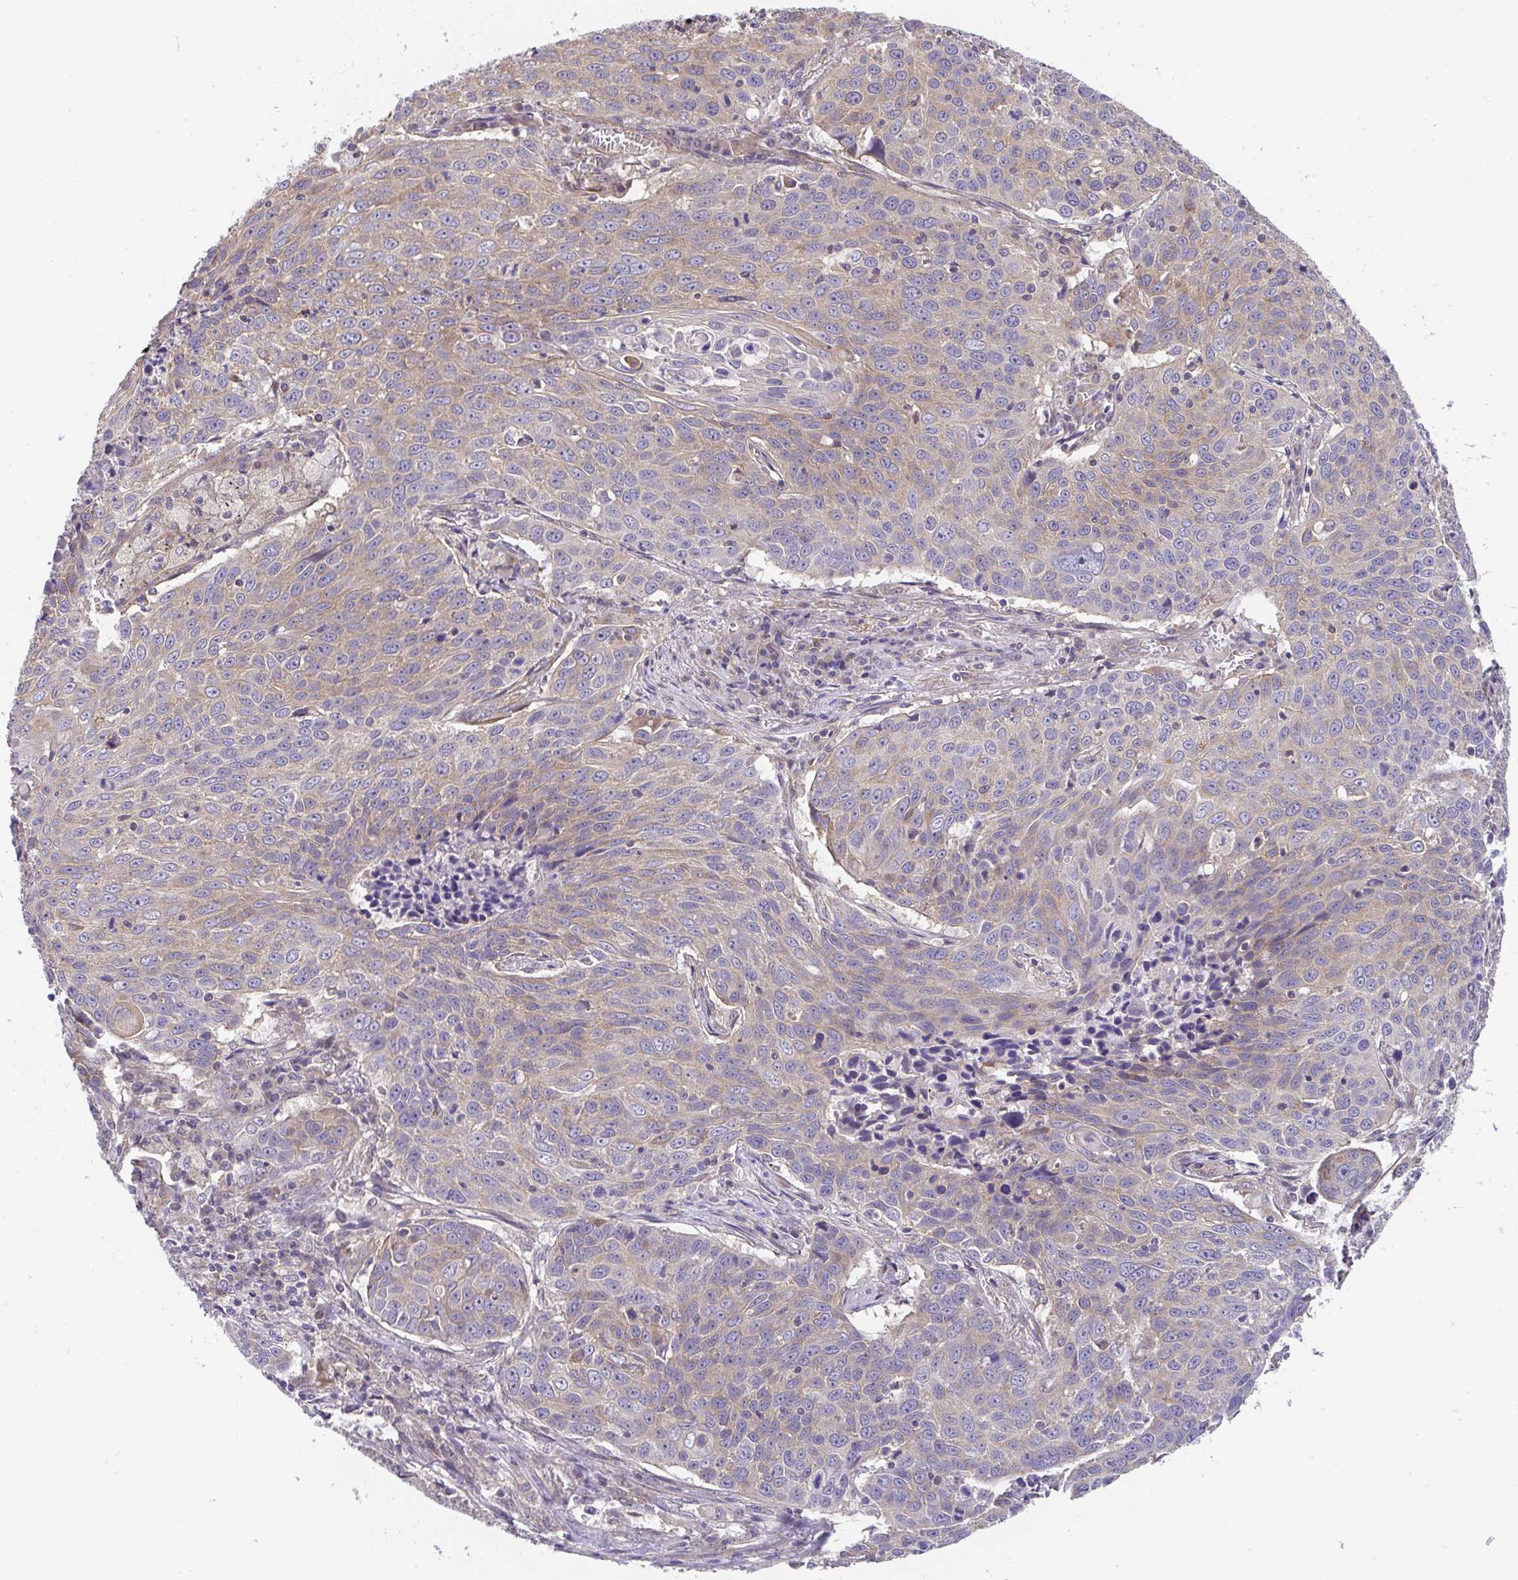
{"staining": {"intensity": "weak", "quantity": ">75%", "location": "cytoplasmic/membranous"}, "tissue": "lung cancer", "cell_type": "Tumor cells", "image_type": "cancer", "snomed": [{"axis": "morphology", "description": "Squamous cell carcinoma, NOS"}, {"axis": "topography", "description": "Lung"}], "caption": "Immunohistochemical staining of human lung cancer (squamous cell carcinoma) demonstrates low levels of weak cytoplasmic/membranous protein staining in about >75% of tumor cells.", "gene": "ZNF696", "patient": {"sex": "male", "age": 78}}